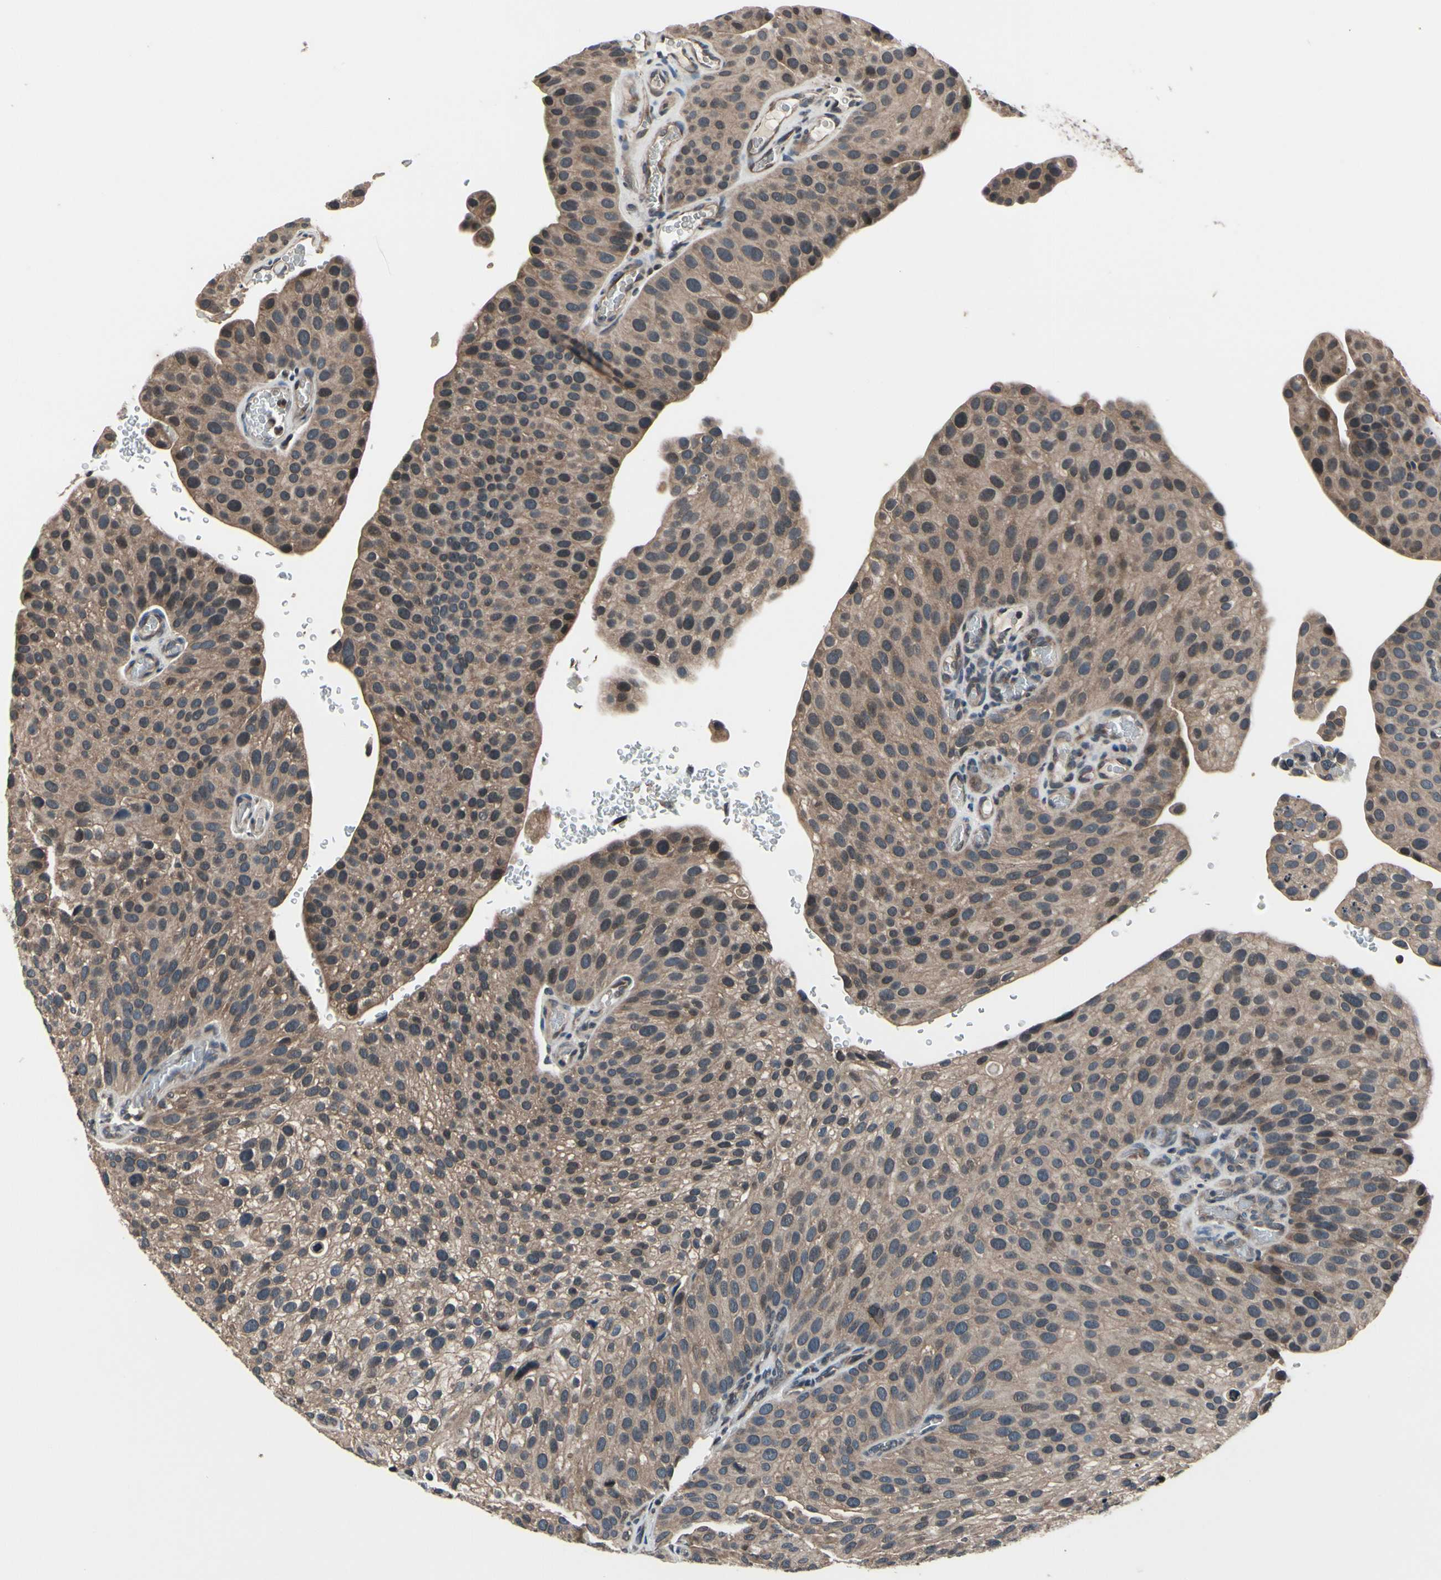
{"staining": {"intensity": "moderate", "quantity": ">75%", "location": "cytoplasmic/membranous"}, "tissue": "urothelial cancer", "cell_type": "Tumor cells", "image_type": "cancer", "snomed": [{"axis": "morphology", "description": "Urothelial carcinoma, Low grade"}, {"axis": "topography", "description": "Smooth muscle"}, {"axis": "topography", "description": "Urinary bladder"}], "caption": "High-power microscopy captured an immunohistochemistry (IHC) micrograph of urothelial cancer, revealing moderate cytoplasmic/membranous expression in about >75% of tumor cells.", "gene": "MBTPS2", "patient": {"sex": "male", "age": 60}}